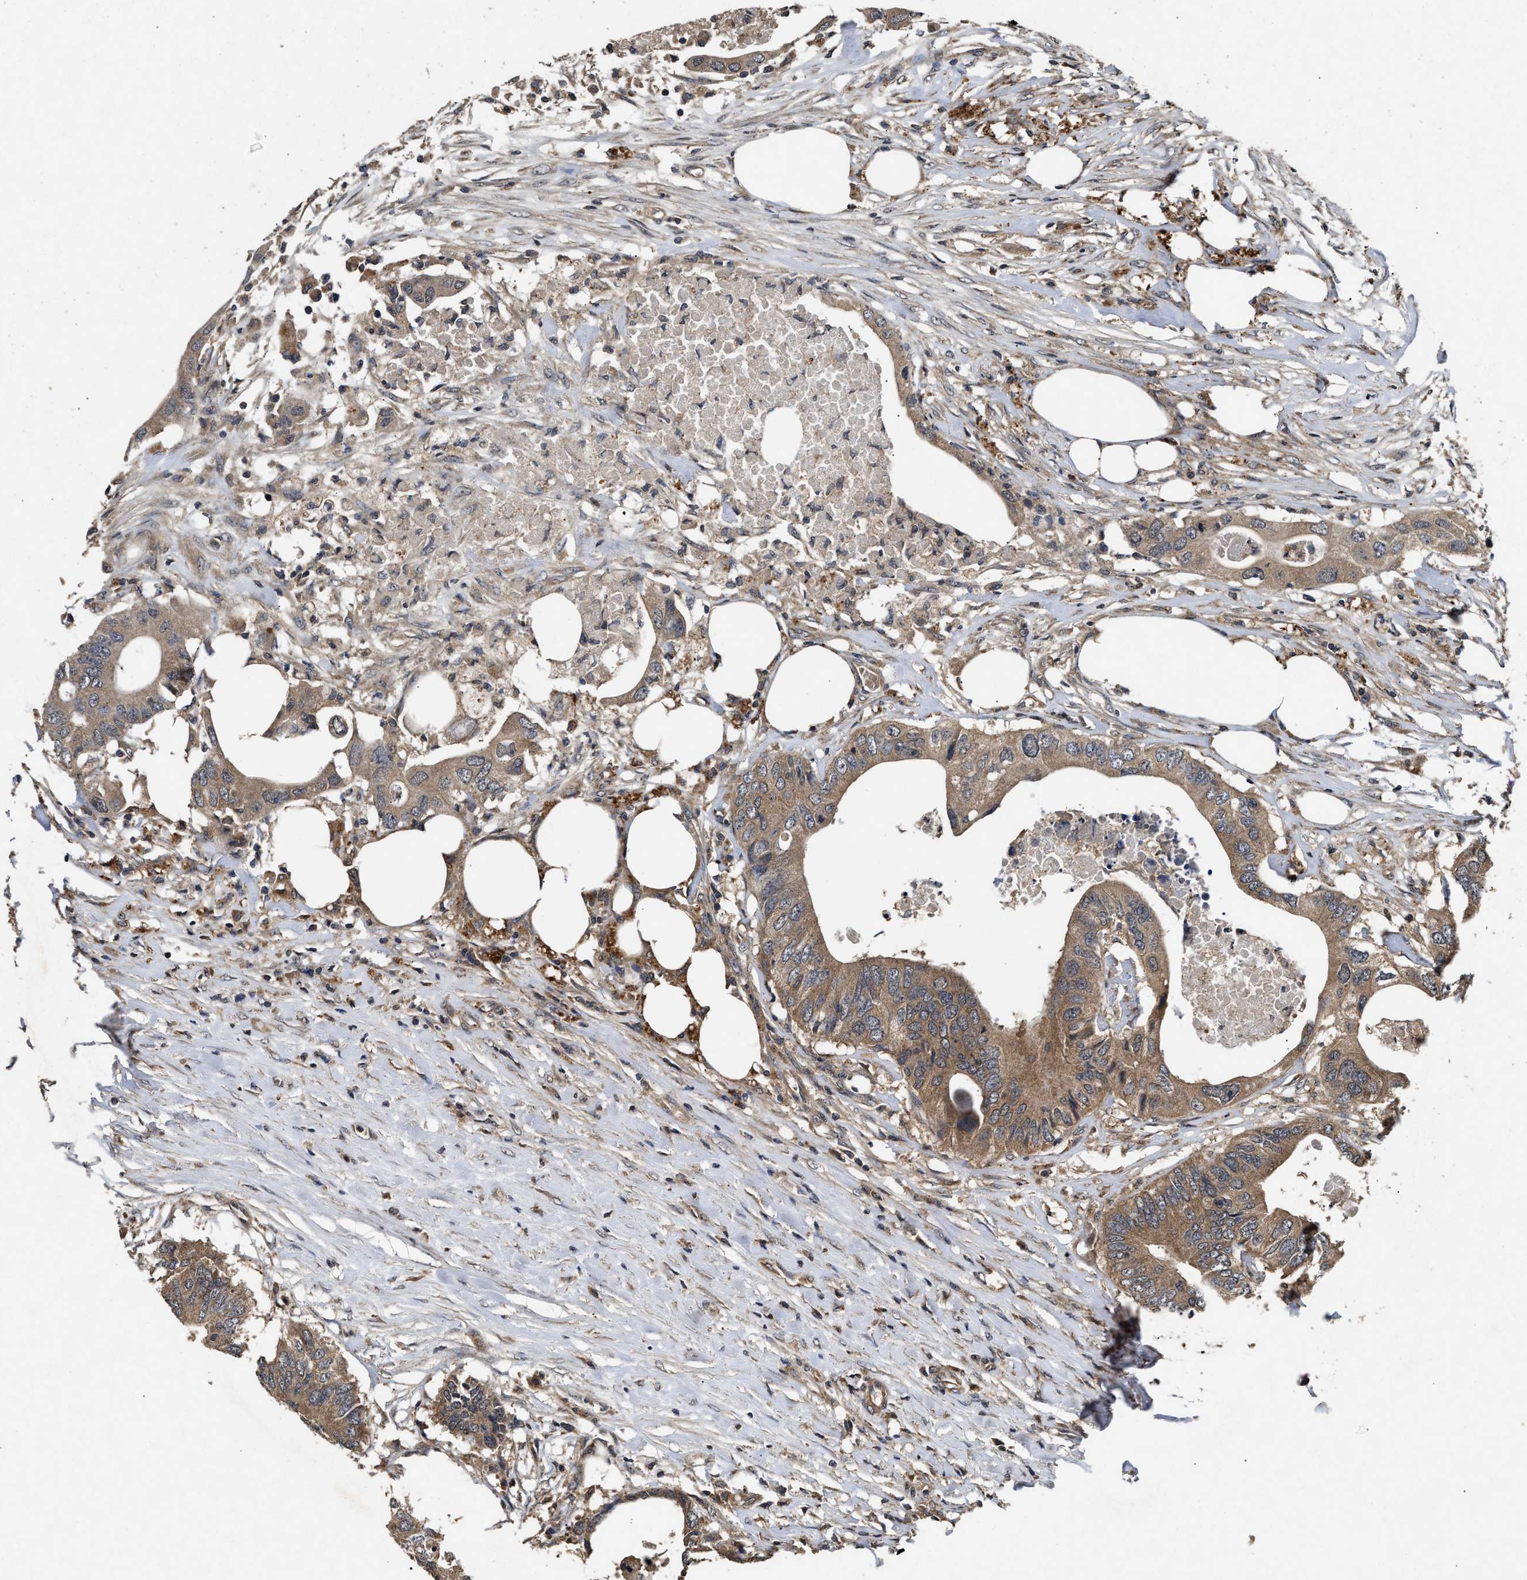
{"staining": {"intensity": "moderate", "quantity": ">75%", "location": "cytoplasmic/membranous"}, "tissue": "colorectal cancer", "cell_type": "Tumor cells", "image_type": "cancer", "snomed": [{"axis": "morphology", "description": "Adenocarcinoma, NOS"}, {"axis": "topography", "description": "Colon"}], "caption": "Protein analysis of colorectal cancer tissue reveals moderate cytoplasmic/membranous positivity in about >75% of tumor cells.", "gene": "PDAP1", "patient": {"sex": "male", "age": 71}}